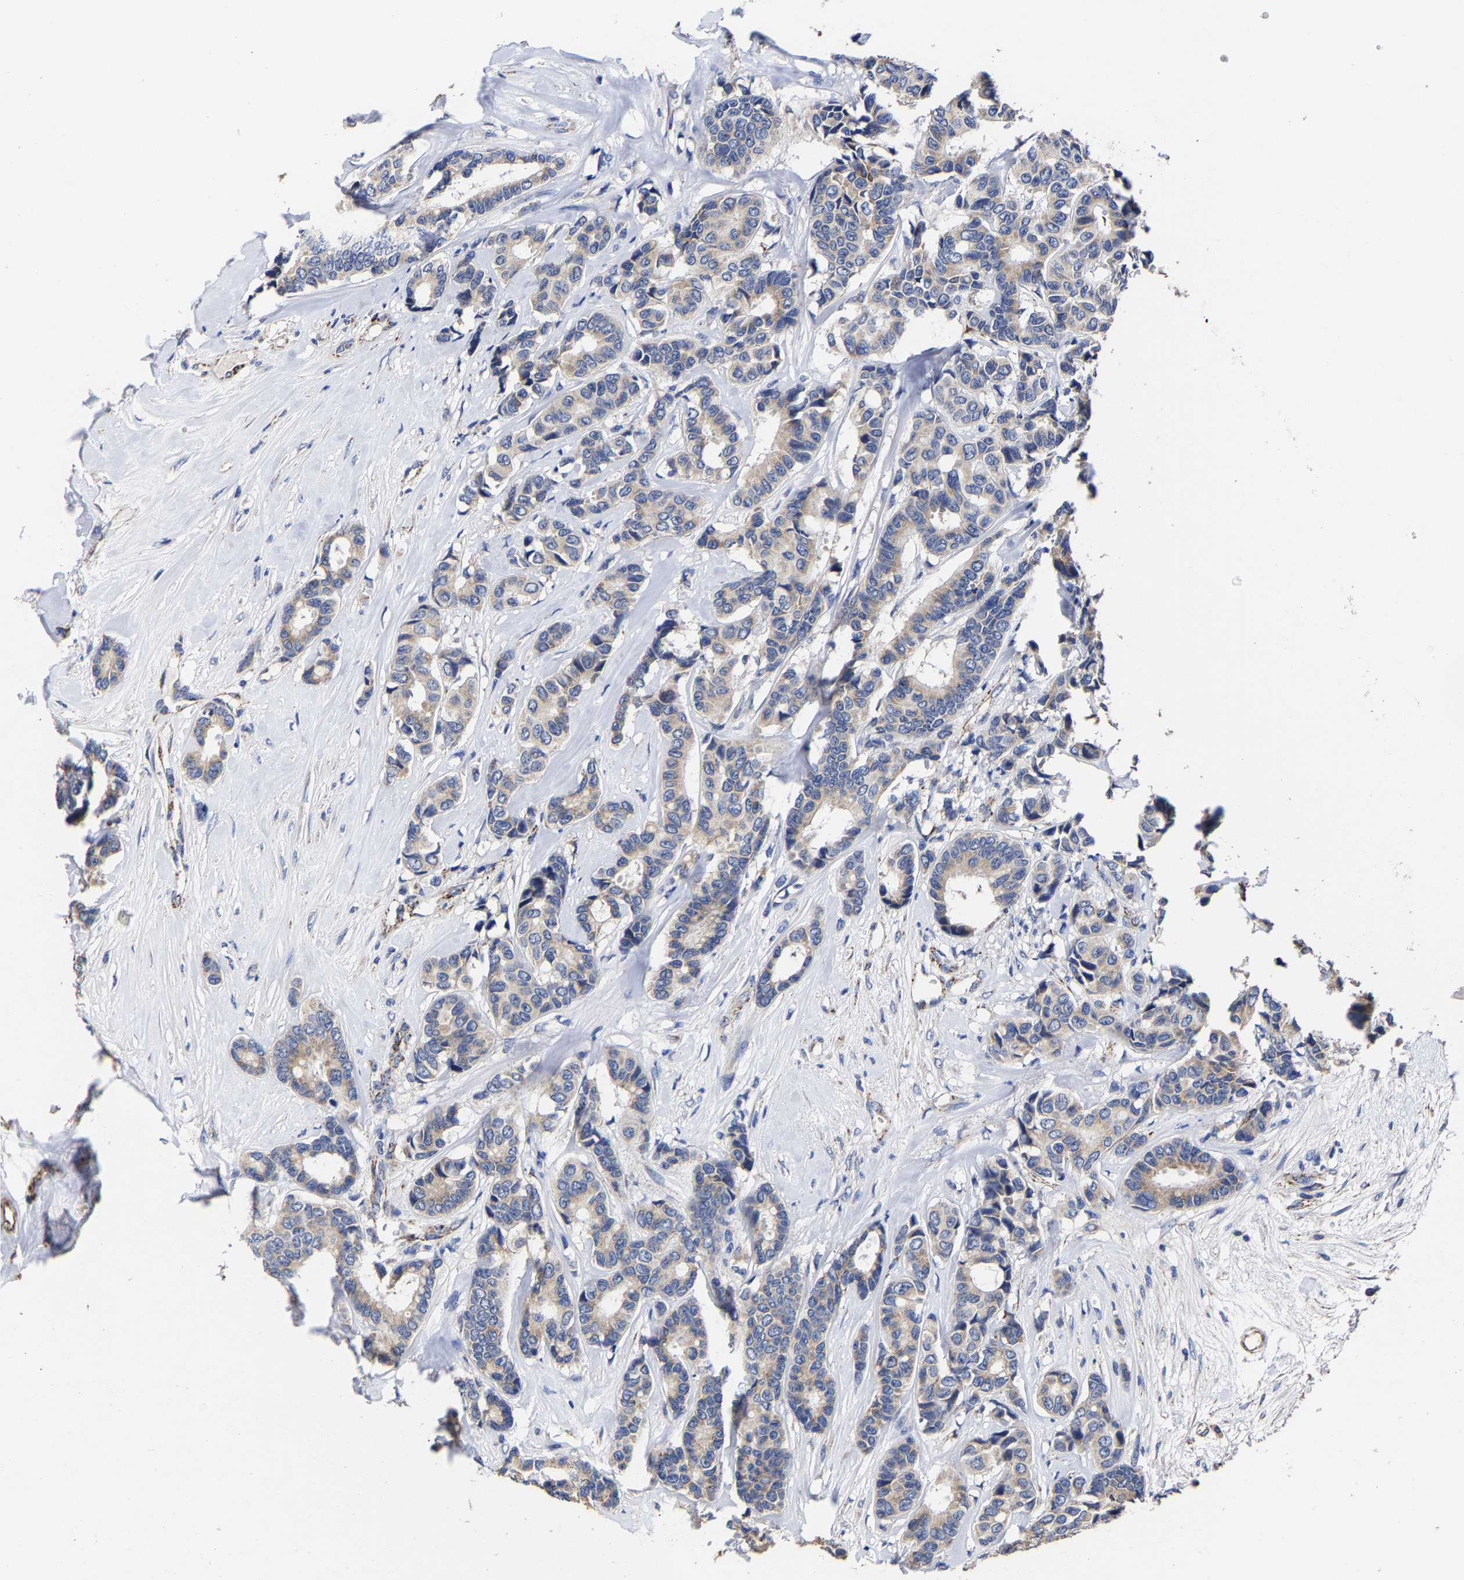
{"staining": {"intensity": "weak", "quantity": "<25%", "location": "cytoplasmic/membranous"}, "tissue": "breast cancer", "cell_type": "Tumor cells", "image_type": "cancer", "snomed": [{"axis": "morphology", "description": "Duct carcinoma"}, {"axis": "topography", "description": "Breast"}], "caption": "Tumor cells show no significant expression in infiltrating ductal carcinoma (breast).", "gene": "AASS", "patient": {"sex": "female", "age": 87}}